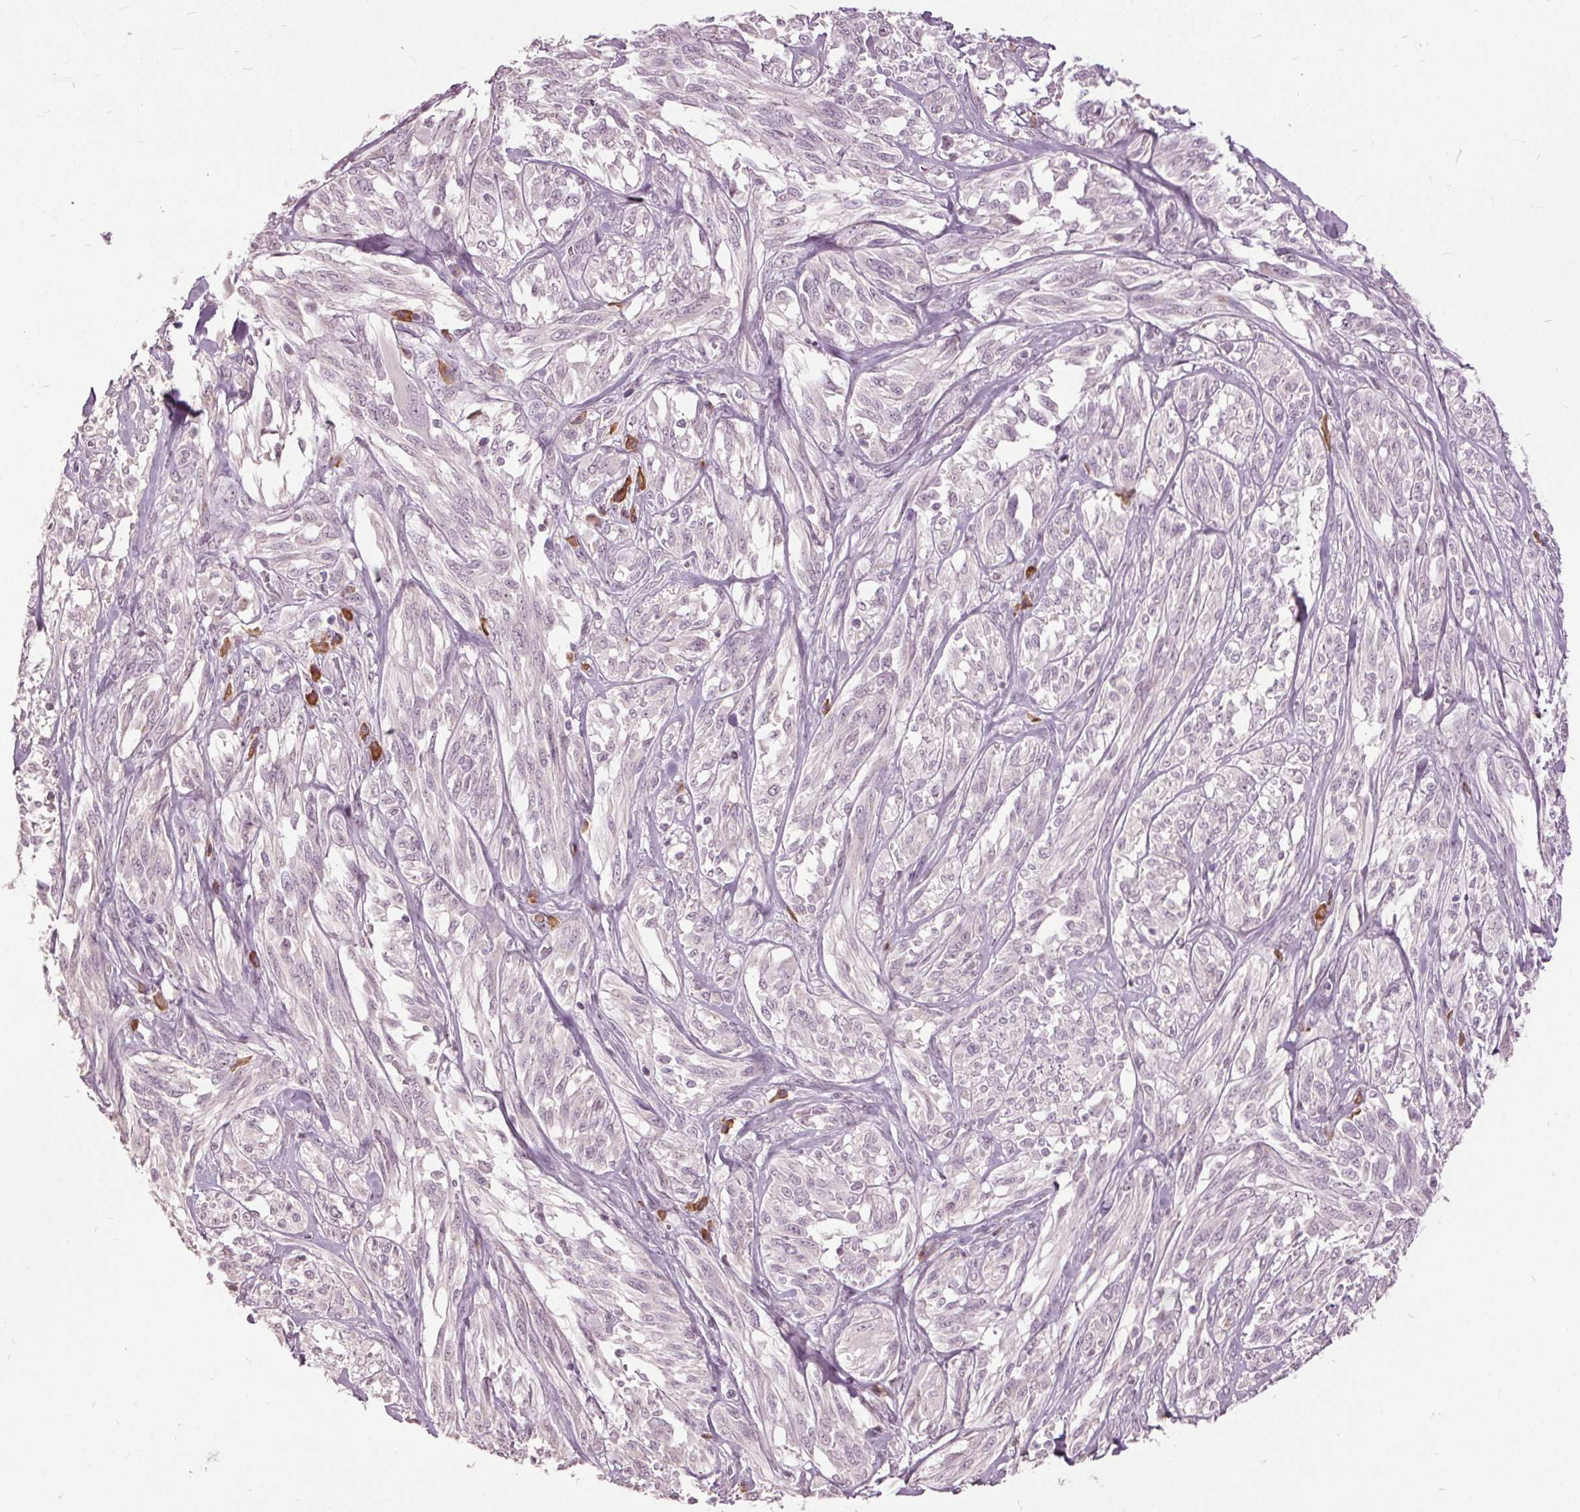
{"staining": {"intensity": "negative", "quantity": "none", "location": "none"}, "tissue": "melanoma", "cell_type": "Tumor cells", "image_type": "cancer", "snomed": [{"axis": "morphology", "description": "Malignant melanoma, NOS"}, {"axis": "topography", "description": "Skin"}], "caption": "A micrograph of melanoma stained for a protein shows no brown staining in tumor cells.", "gene": "CXCL16", "patient": {"sex": "female", "age": 91}}